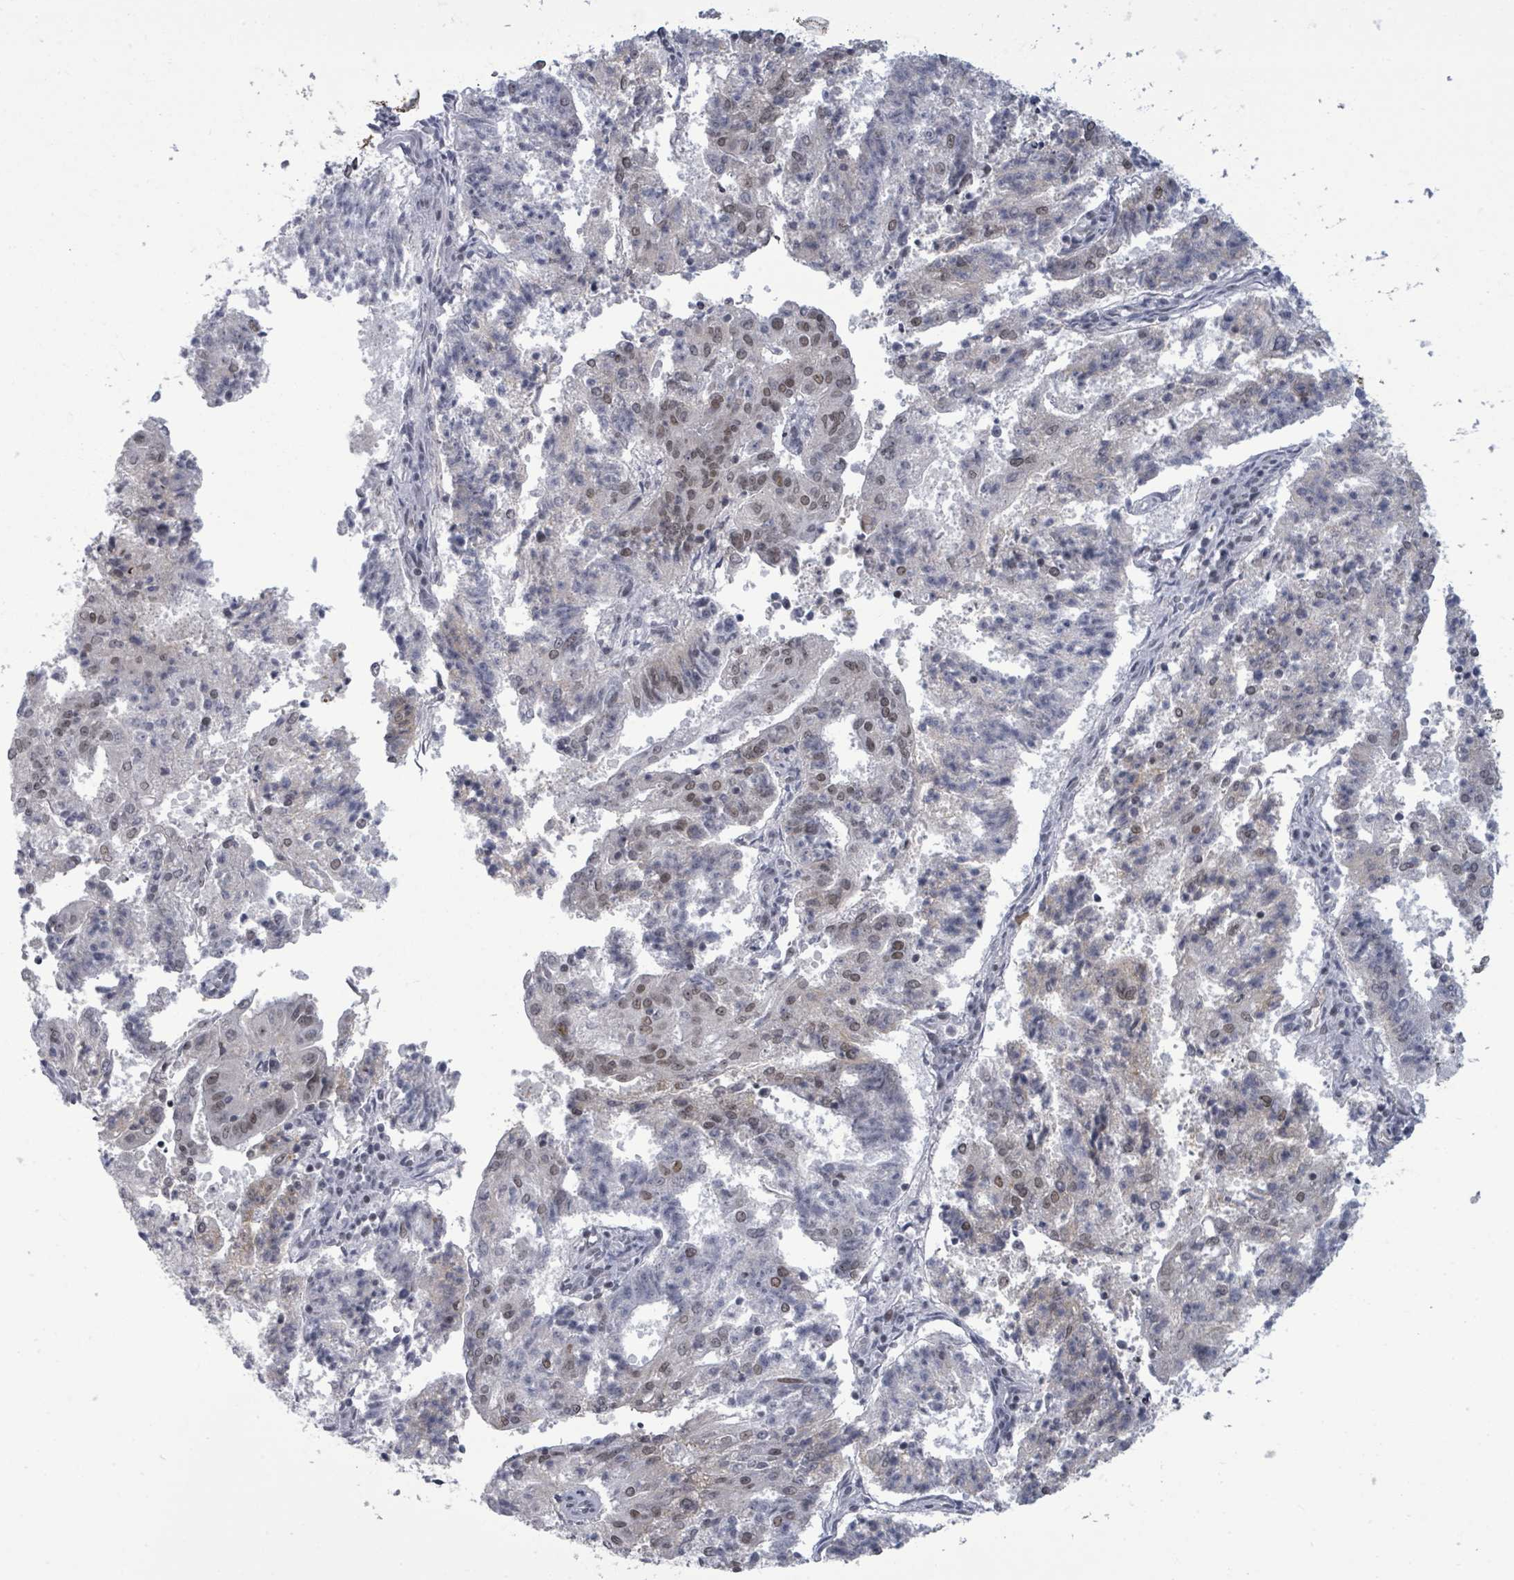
{"staining": {"intensity": "weak", "quantity": "25%-75%", "location": "nuclear"}, "tissue": "endometrial cancer", "cell_type": "Tumor cells", "image_type": "cancer", "snomed": [{"axis": "morphology", "description": "Adenocarcinoma, NOS"}, {"axis": "topography", "description": "Endometrium"}], "caption": "Adenocarcinoma (endometrial) stained with a protein marker reveals weak staining in tumor cells.", "gene": "ERCC5", "patient": {"sex": "female", "age": 82}}